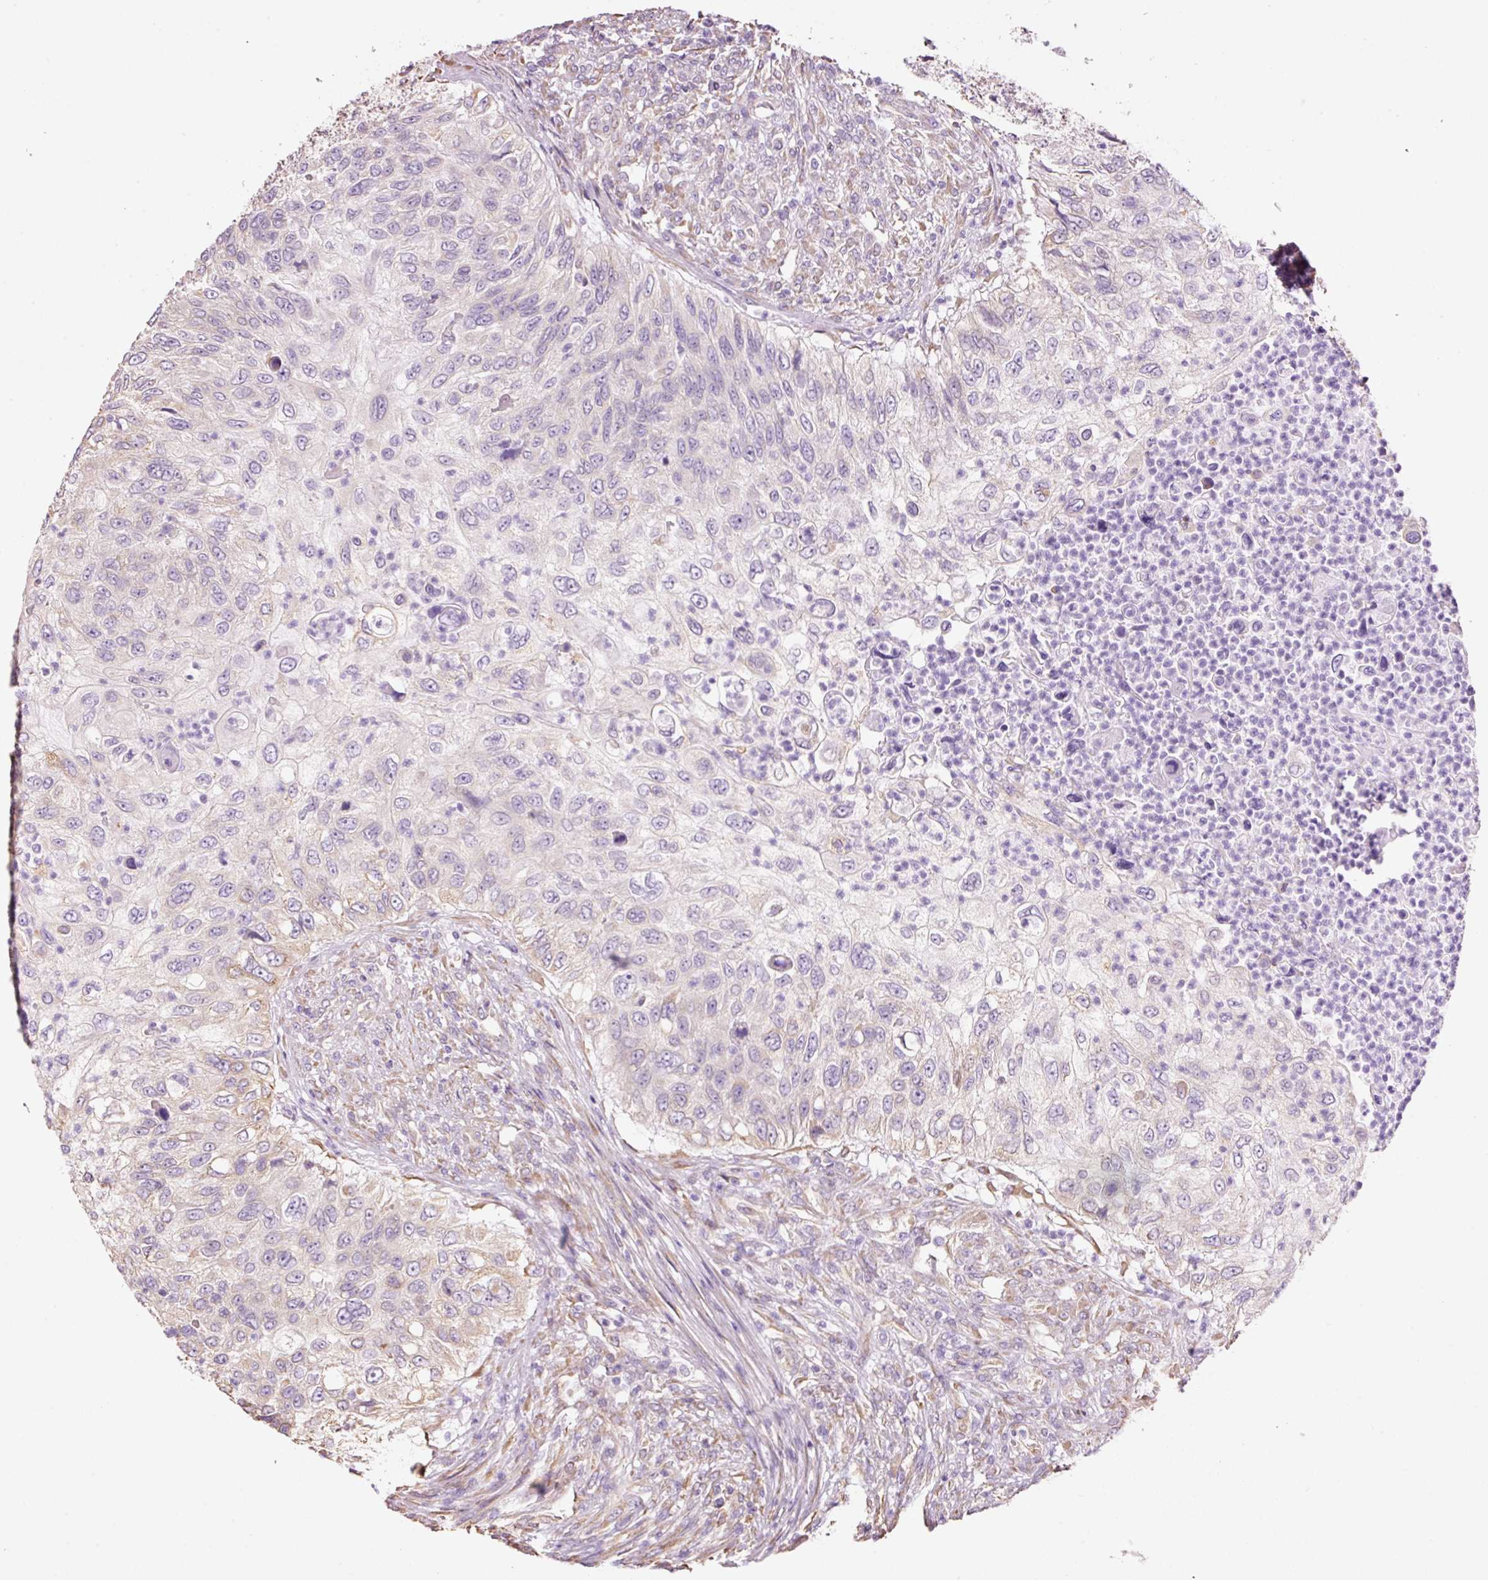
{"staining": {"intensity": "weak", "quantity": "<25%", "location": "cytoplasmic/membranous"}, "tissue": "urothelial cancer", "cell_type": "Tumor cells", "image_type": "cancer", "snomed": [{"axis": "morphology", "description": "Urothelial carcinoma, High grade"}, {"axis": "topography", "description": "Urinary bladder"}], "caption": "High power microscopy photomicrograph of an immunohistochemistry photomicrograph of urothelial carcinoma (high-grade), revealing no significant staining in tumor cells.", "gene": "GCG", "patient": {"sex": "female", "age": 60}}